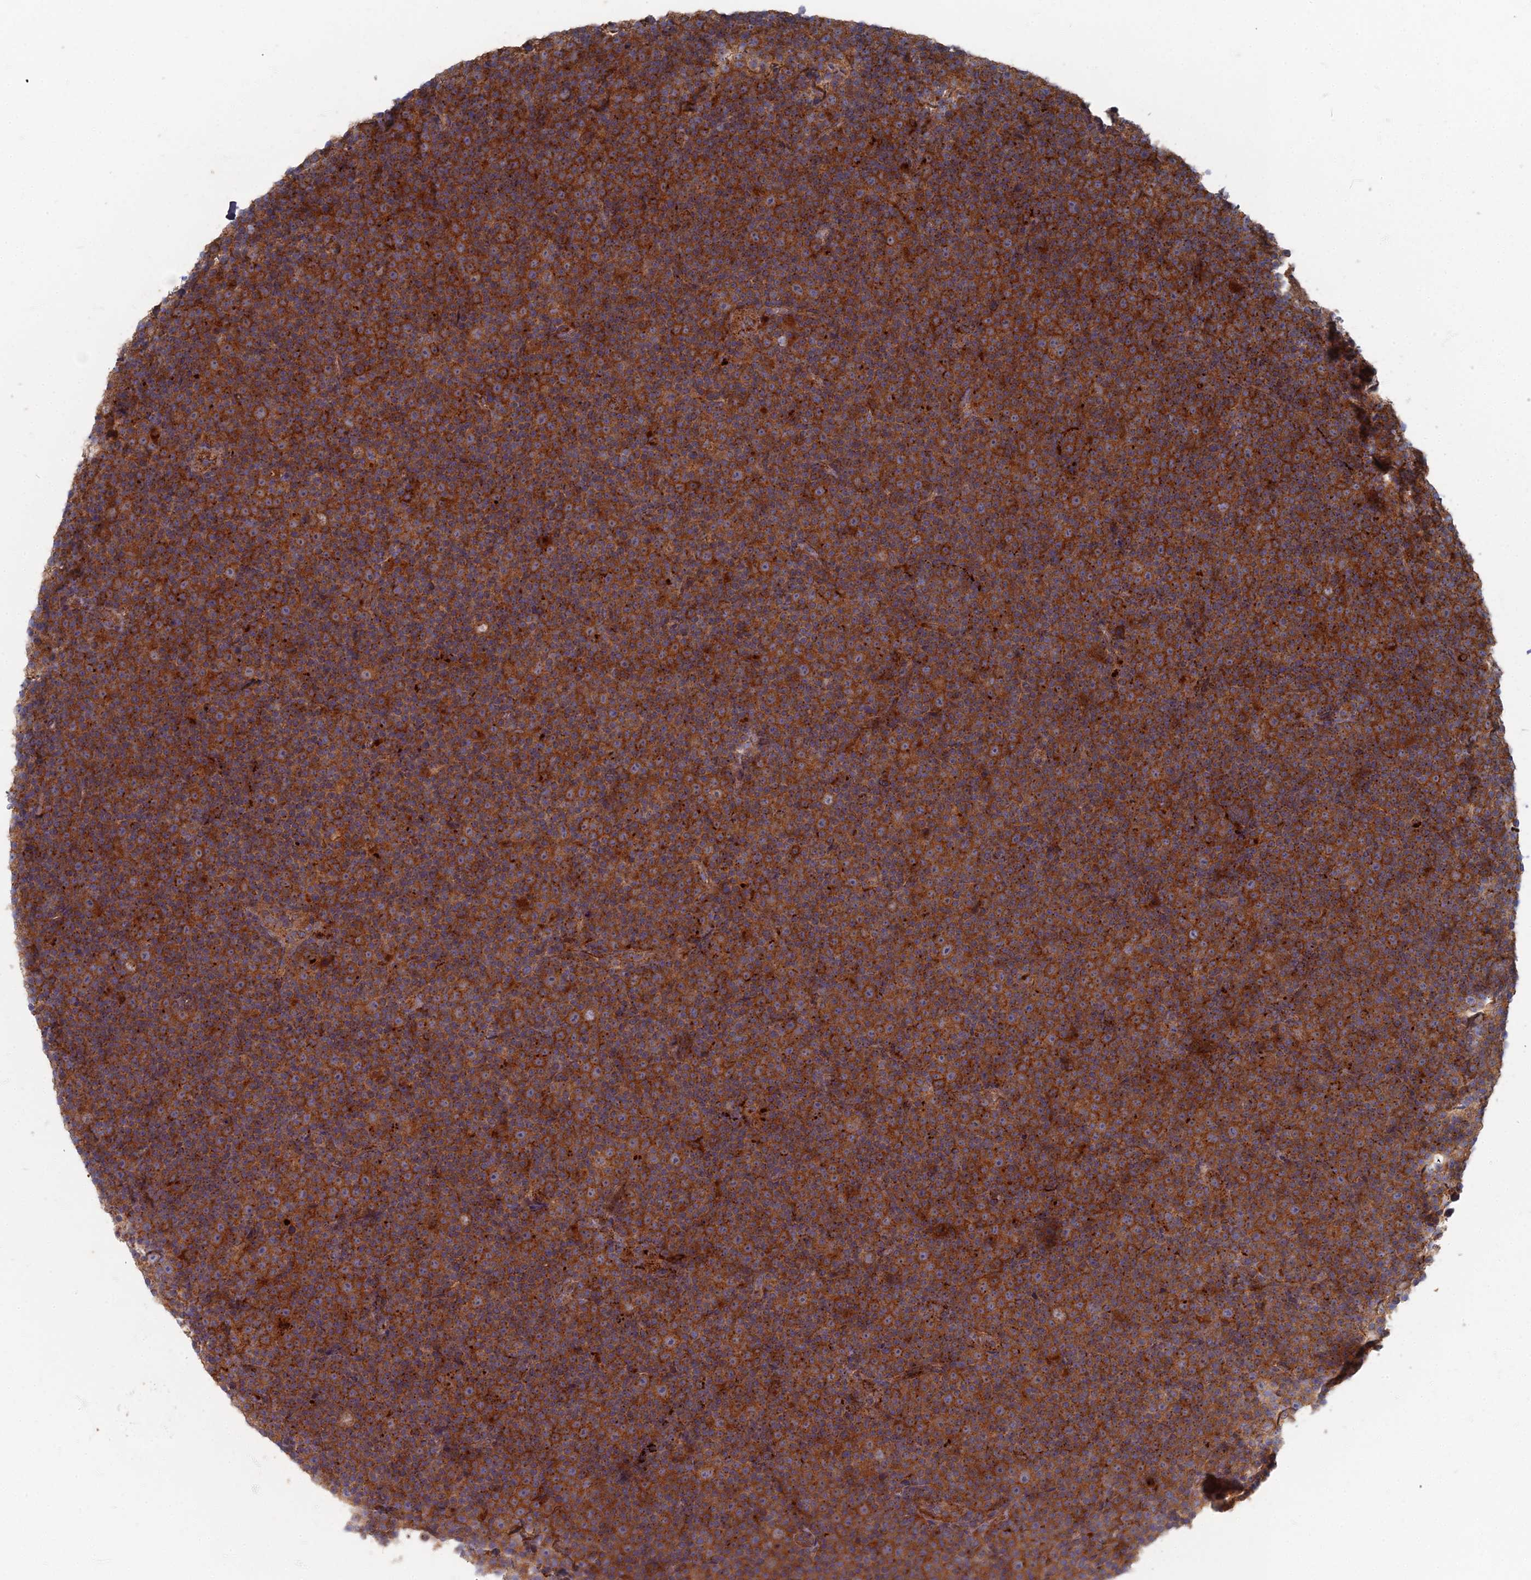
{"staining": {"intensity": "strong", "quantity": ">75%", "location": "cytoplasmic/membranous"}, "tissue": "lymphoma", "cell_type": "Tumor cells", "image_type": "cancer", "snomed": [{"axis": "morphology", "description": "Malignant lymphoma, non-Hodgkin's type, Low grade"}, {"axis": "topography", "description": "Lymph node"}], "caption": "Protein analysis of malignant lymphoma, non-Hodgkin's type (low-grade) tissue demonstrates strong cytoplasmic/membranous expression in about >75% of tumor cells.", "gene": "PPCDC", "patient": {"sex": "female", "age": 67}}